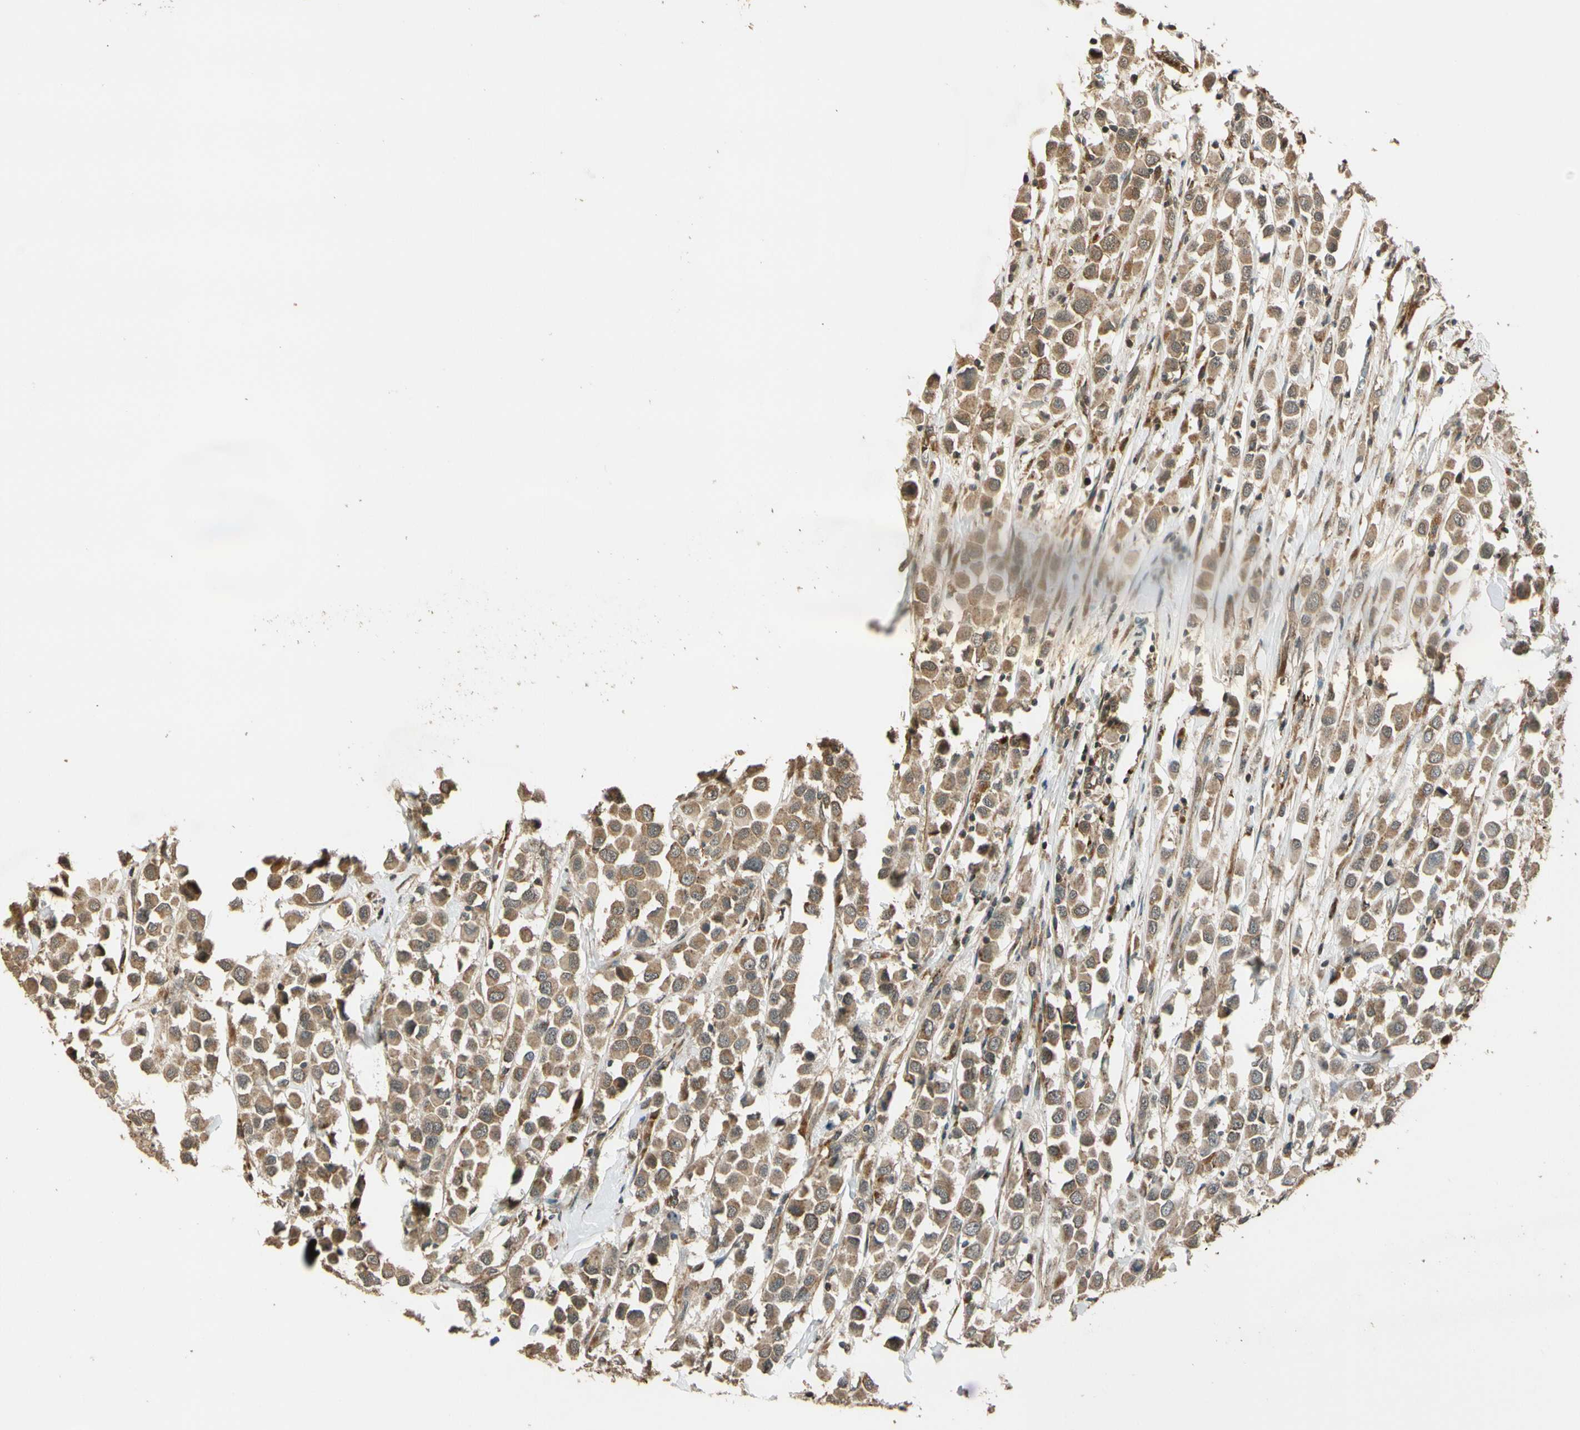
{"staining": {"intensity": "moderate", "quantity": ">75%", "location": "cytoplasmic/membranous"}, "tissue": "breast cancer", "cell_type": "Tumor cells", "image_type": "cancer", "snomed": [{"axis": "morphology", "description": "Duct carcinoma"}, {"axis": "topography", "description": "Breast"}], "caption": "Human breast cancer (invasive ductal carcinoma) stained with a protein marker exhibits moderate staining in tumor cells.", "gene": "LAMTOR1", "patient": {"sex": "female", "age": 61}}